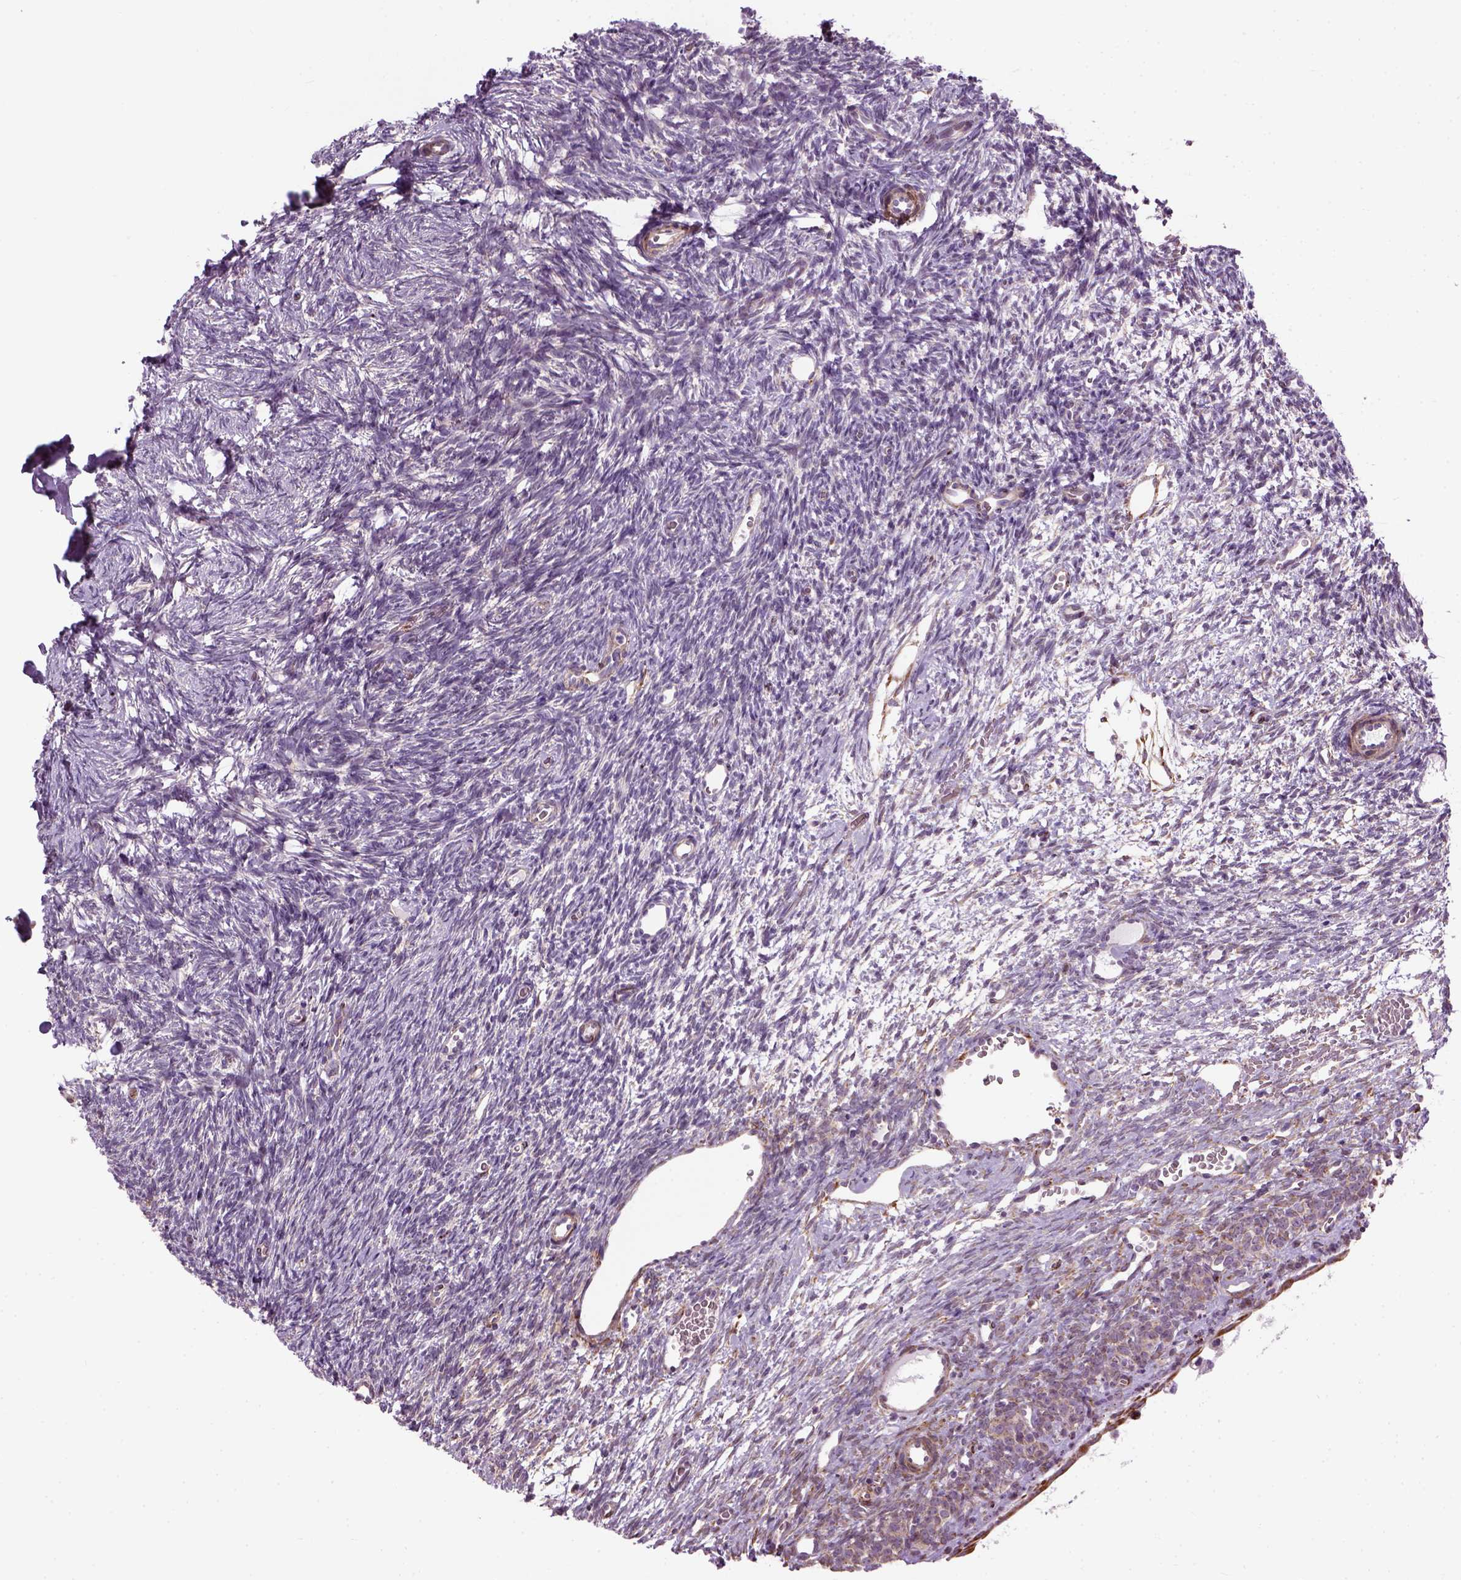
{"staining": {"intensity": "weak", "quantity": ">75%", "location": "cytoplasmic/membranous"}, "tissue": "ovary", "cell_type": "Follicle cells", "image_type": "normal", "snomed": [{"axis": "morphology", "description": "Normal tissue, NOS"}, {"axis": "topography", "description": "Ovary"}], "caption": "This photomicrograph demonstrates unremarkable ovary stained with immunohistochemistry to label a protein in brown. The cytoplasmic/membranous of follicle cells show weak positivity for the protein. Nuclei are counter-stained blue.", "gene": "XK", "patient": {"sex": "female", "age": 34}}